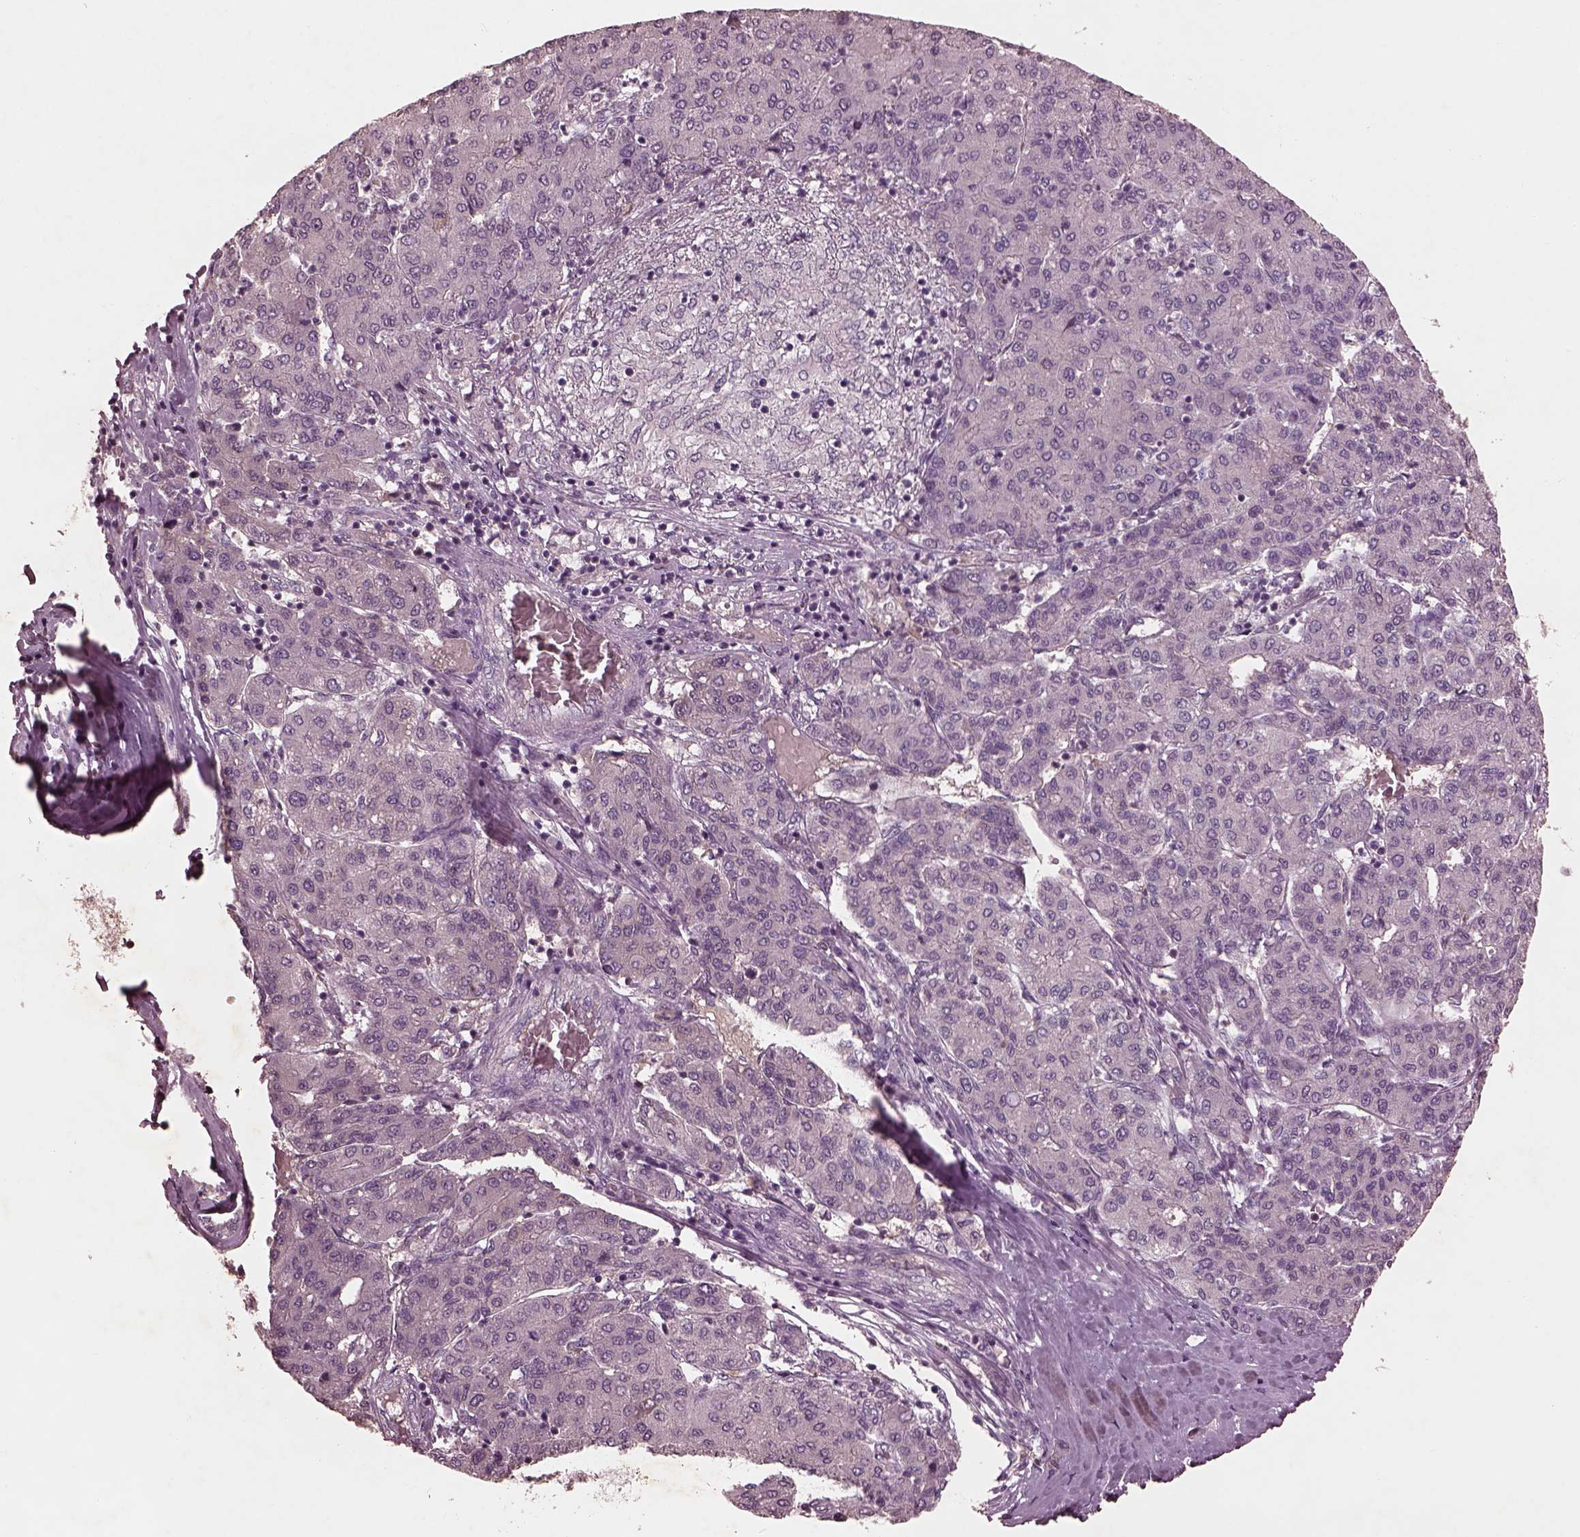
{"staining": {"intensity": "negative", "quantity": "none", "location": "none"}, "tissue": "liver cancer", "cell_type": "Tumor cells", "image_type": "cancer", "snomed": [{"axis": "morphology", "description": "Carcinoma, Hepatocellular, NOS"}, {"axis": "topography", "description": "Liver"}], "caption": "Liver hepatocellular carcinoma was stained to show a protein in brown. There is no significant expression in tumor cells.", "gene": "FRRS1L", "patient": {"sex": "male", "age": 65}}